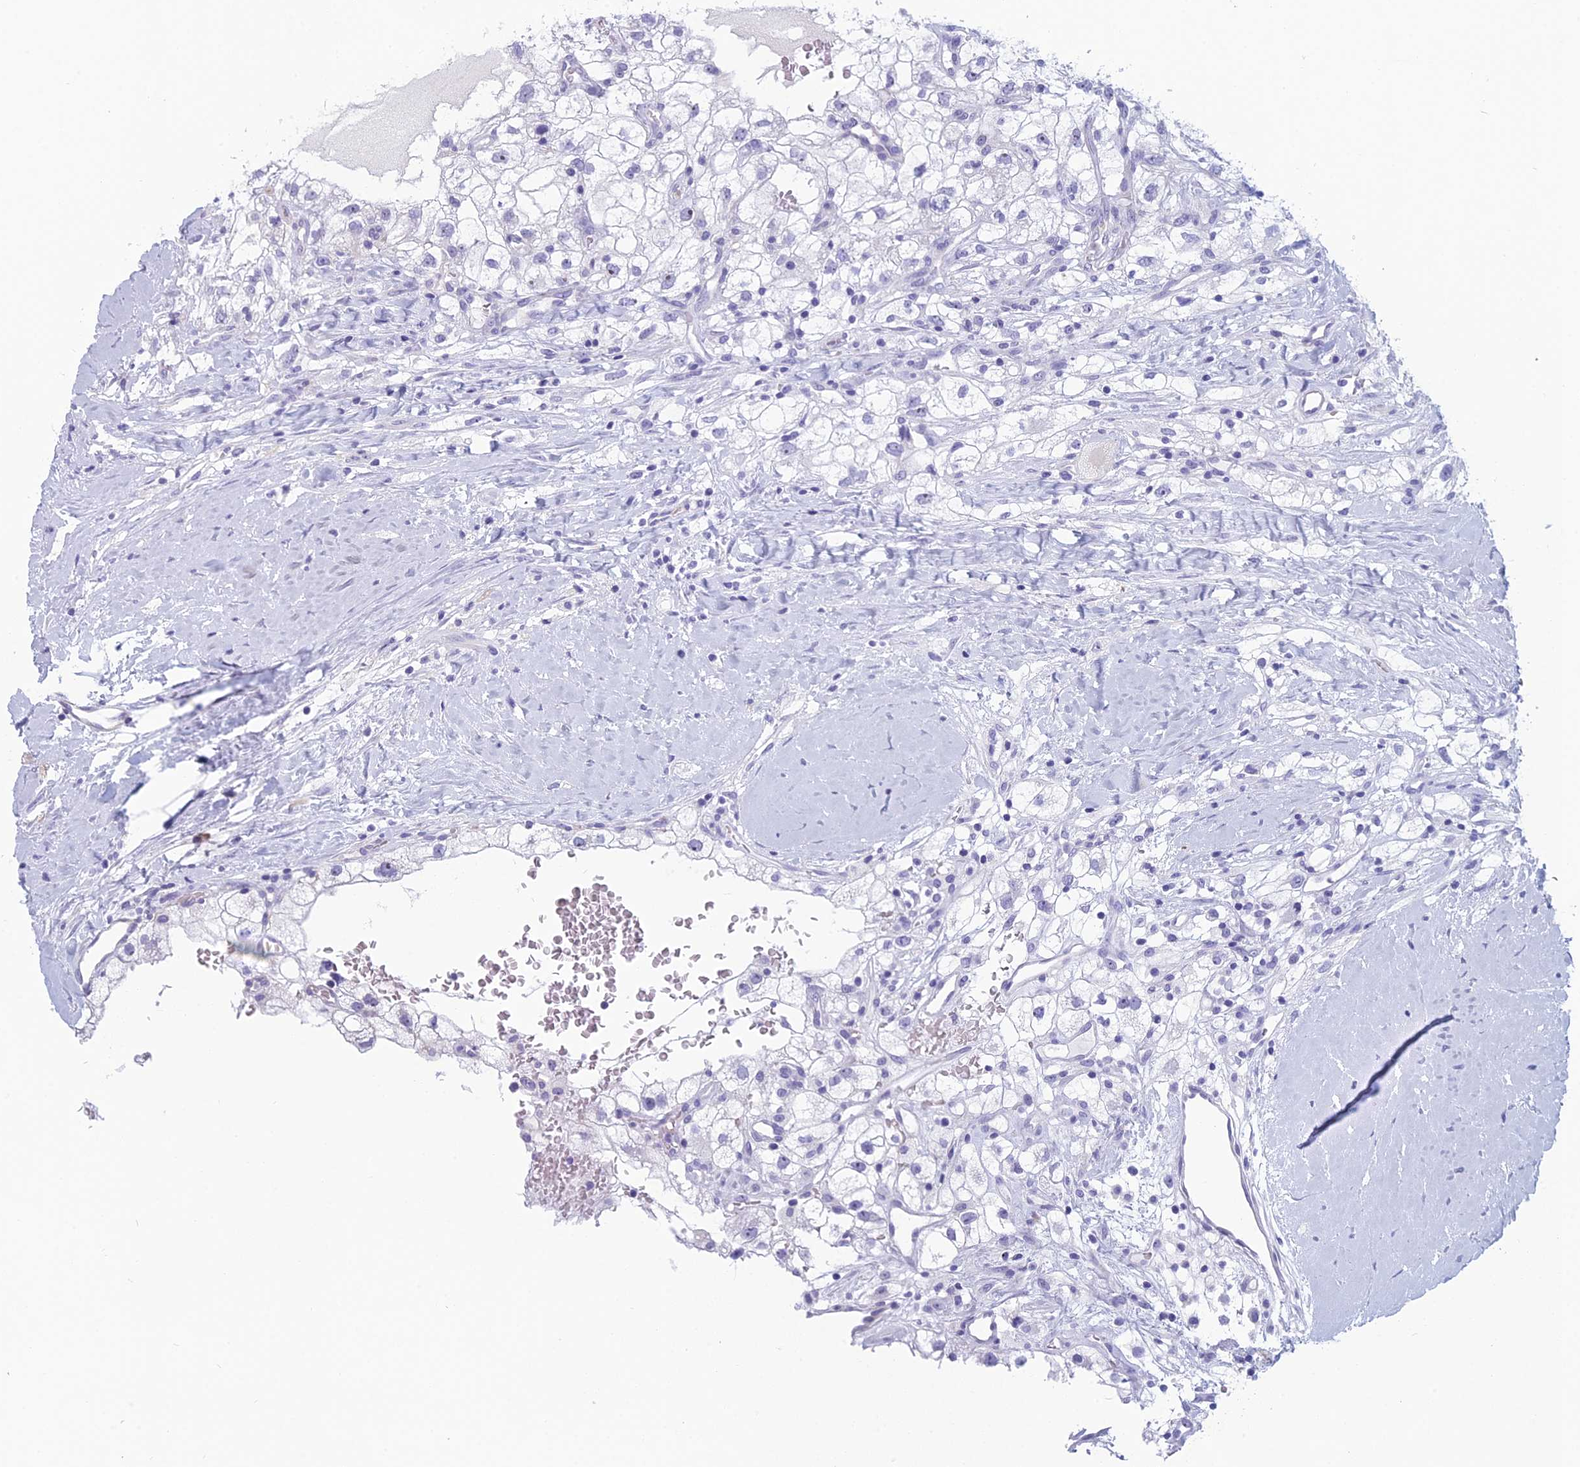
{"staining": {"intensity": "negative", "quantity": "none", "location": "none"}, "tissue": "renal cancer", "cell_type": "Tumor cells", "image_type": "cancer", "snomed": [{"axis": "morphology", "description": "Adenocarcinoma, NOS"}, {"axis": "topography", "description": "Kidney"}], "caption": "Tumor cells are negative for protein expression in human renal cancer (adenocarcinoma).", "gene": "NOC2L", "patient": {"sex": "male", "age": 59}}